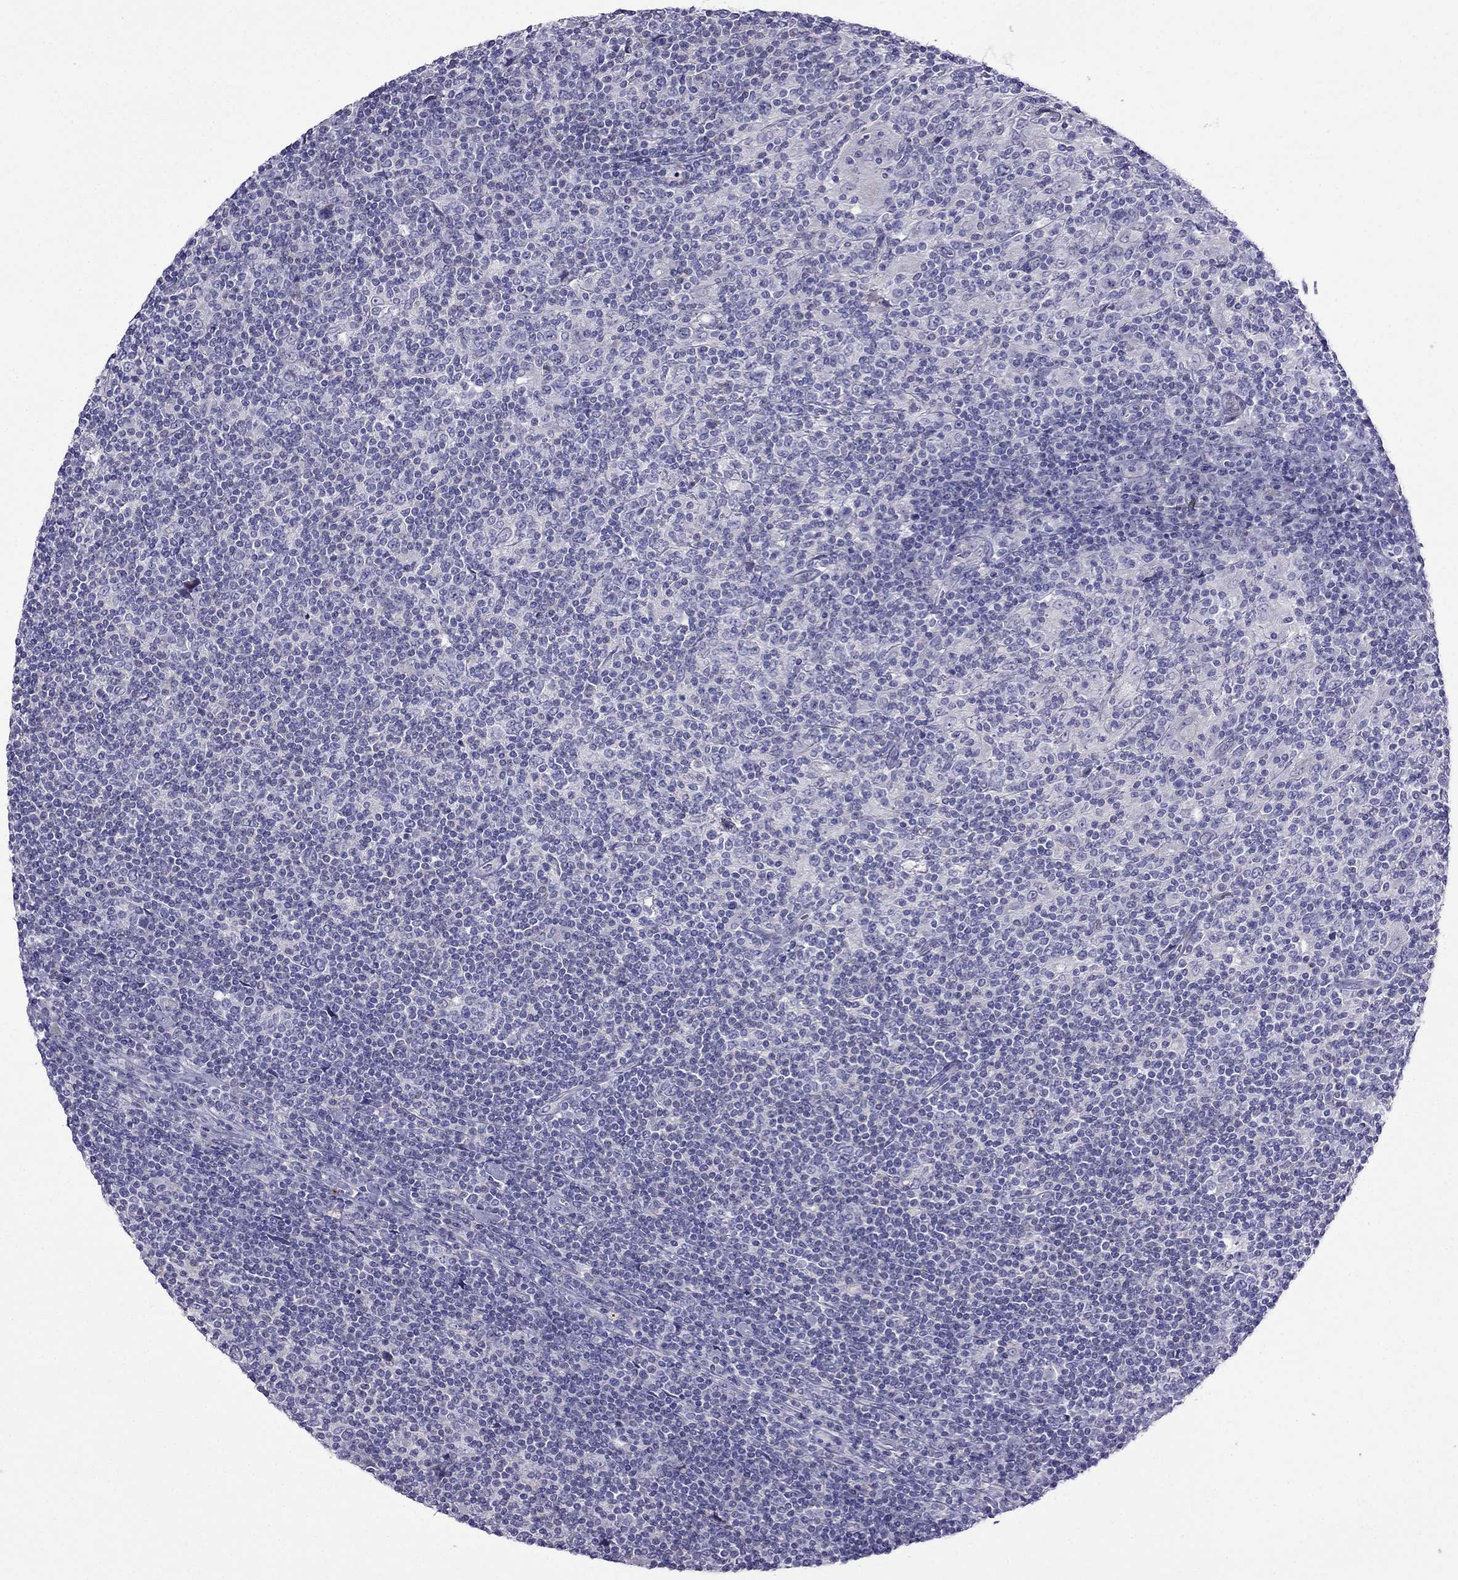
{"staining": {"intensity": "negative", "quantity": "none", "location": "none"}, "tissue": "lymphoma", "cell_type": "Tumor cells", "image_type": "cancer", "snomed": [{"axis": "morphology", "description": "Hodgkin's disease, NOS"}, {"axis": "topography", "description": "Lymph node"}], "caption": "Immunohistochemistry (IHC) histopathology image of neoplastic tissue: human Hodgkin's disease stained with DAB (3,3'-diaminobenzidine) exhibits no significant protein staining in tumor cells. The staining is performed using DAB brown chromogen with nuclei counter-stained in using hematoxylin.", "gene": "PATE1", "patient": {"sex": "male", "age": 40}}